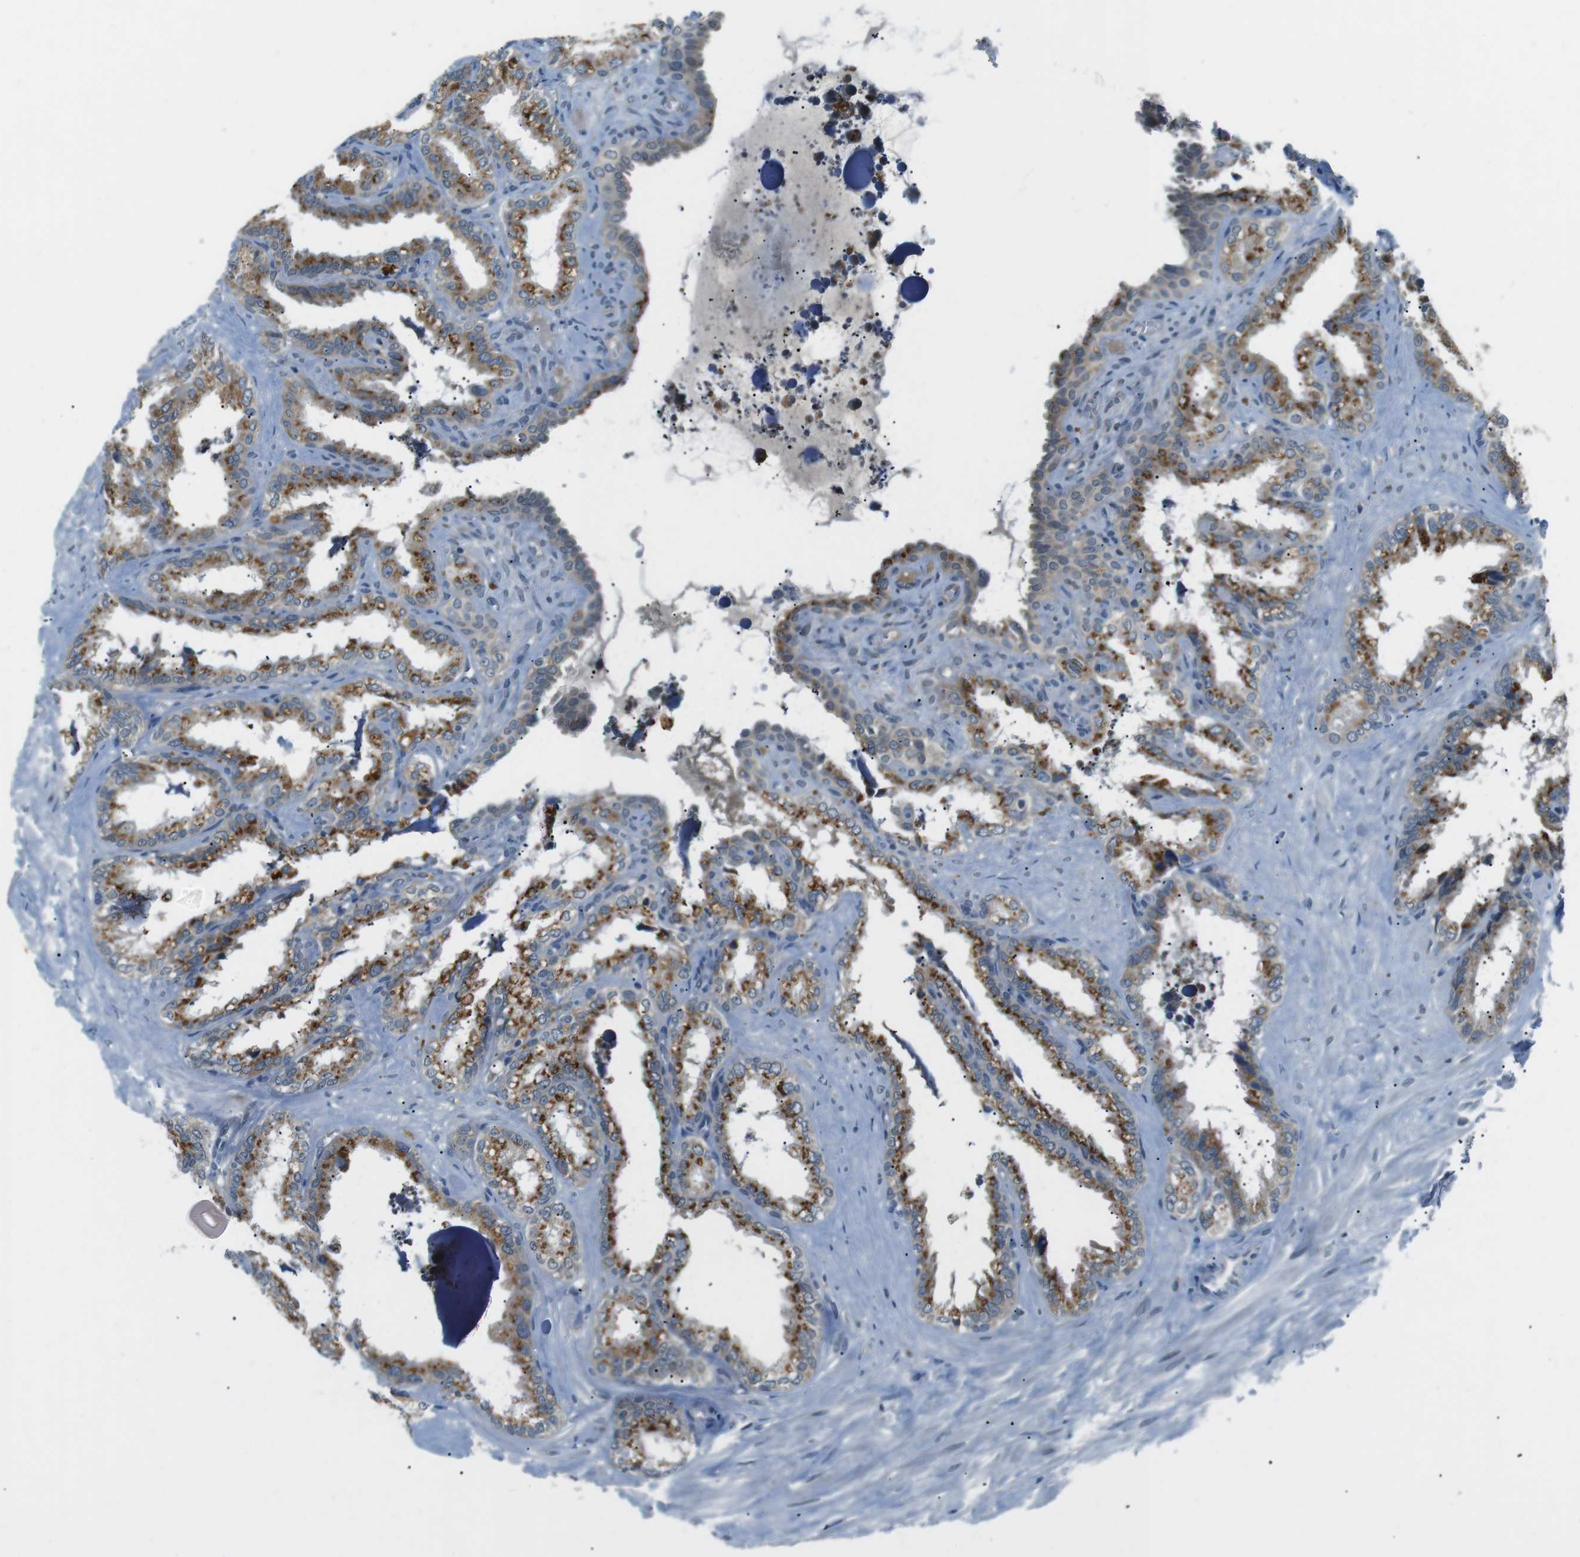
{"staining": {"intensity": "strong", "quantity": ">75%", "location": "cytoplasmic/membranous"}, "tissue": "seminal vesicle", "cell_type": "Glandular cells", "image_type": "normal", "snomed": [{"axis": "morphology", "description": "Normal tissue, NOS"}, {"axis": "topography", "description": "Seminal veicle"}], "caption": "This is a histology image of immunohistochemistry (IHC) staining of unremarkable seminal vesicle, which shows strong staining in the cytoplasmic/membranous of glandular cells.", "gene": "FAM3B", "patient": {"sex": "male", "age": 64}}